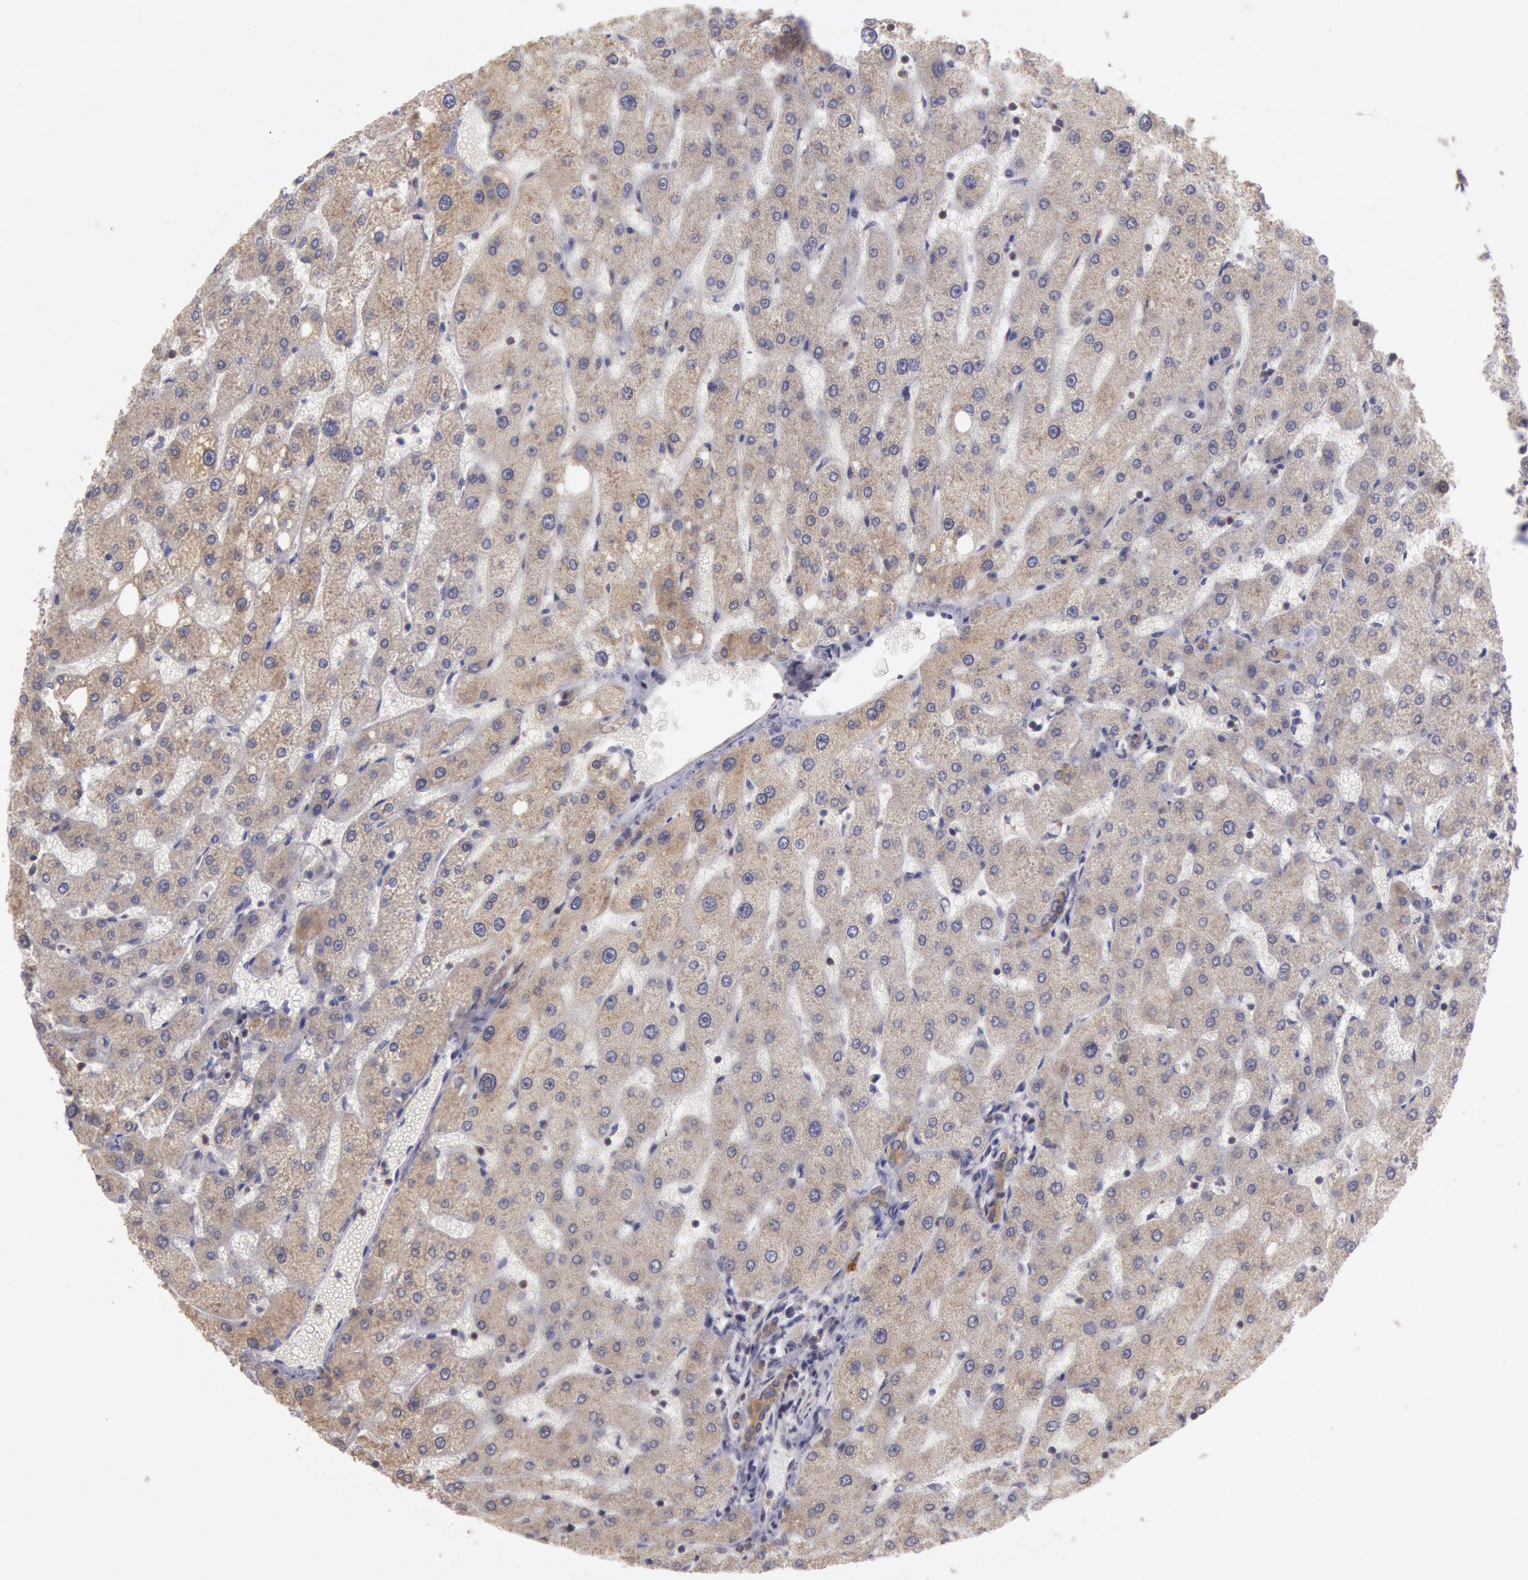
{"staining": {"intensity": "moderate", "quantity": ">75%", "location": "cytoplasmic/membranous"}, "tissue": "liver", "cell_type": "Cholangiocytes", "image_type": "normal", "snomed": [{"axis": "morphology", "description": "Normal tissue, NOS"}, {"axis": "topography", "description": "Liver"}], "caption": "The image shows immunohistochemical staining of normal liver. There is moderate cytoplasmic/membranous expression is appreciated in about >75% of cholangiocytes.", "gene": "NMT2", "patient": {"sex": "male", "age": 67}}